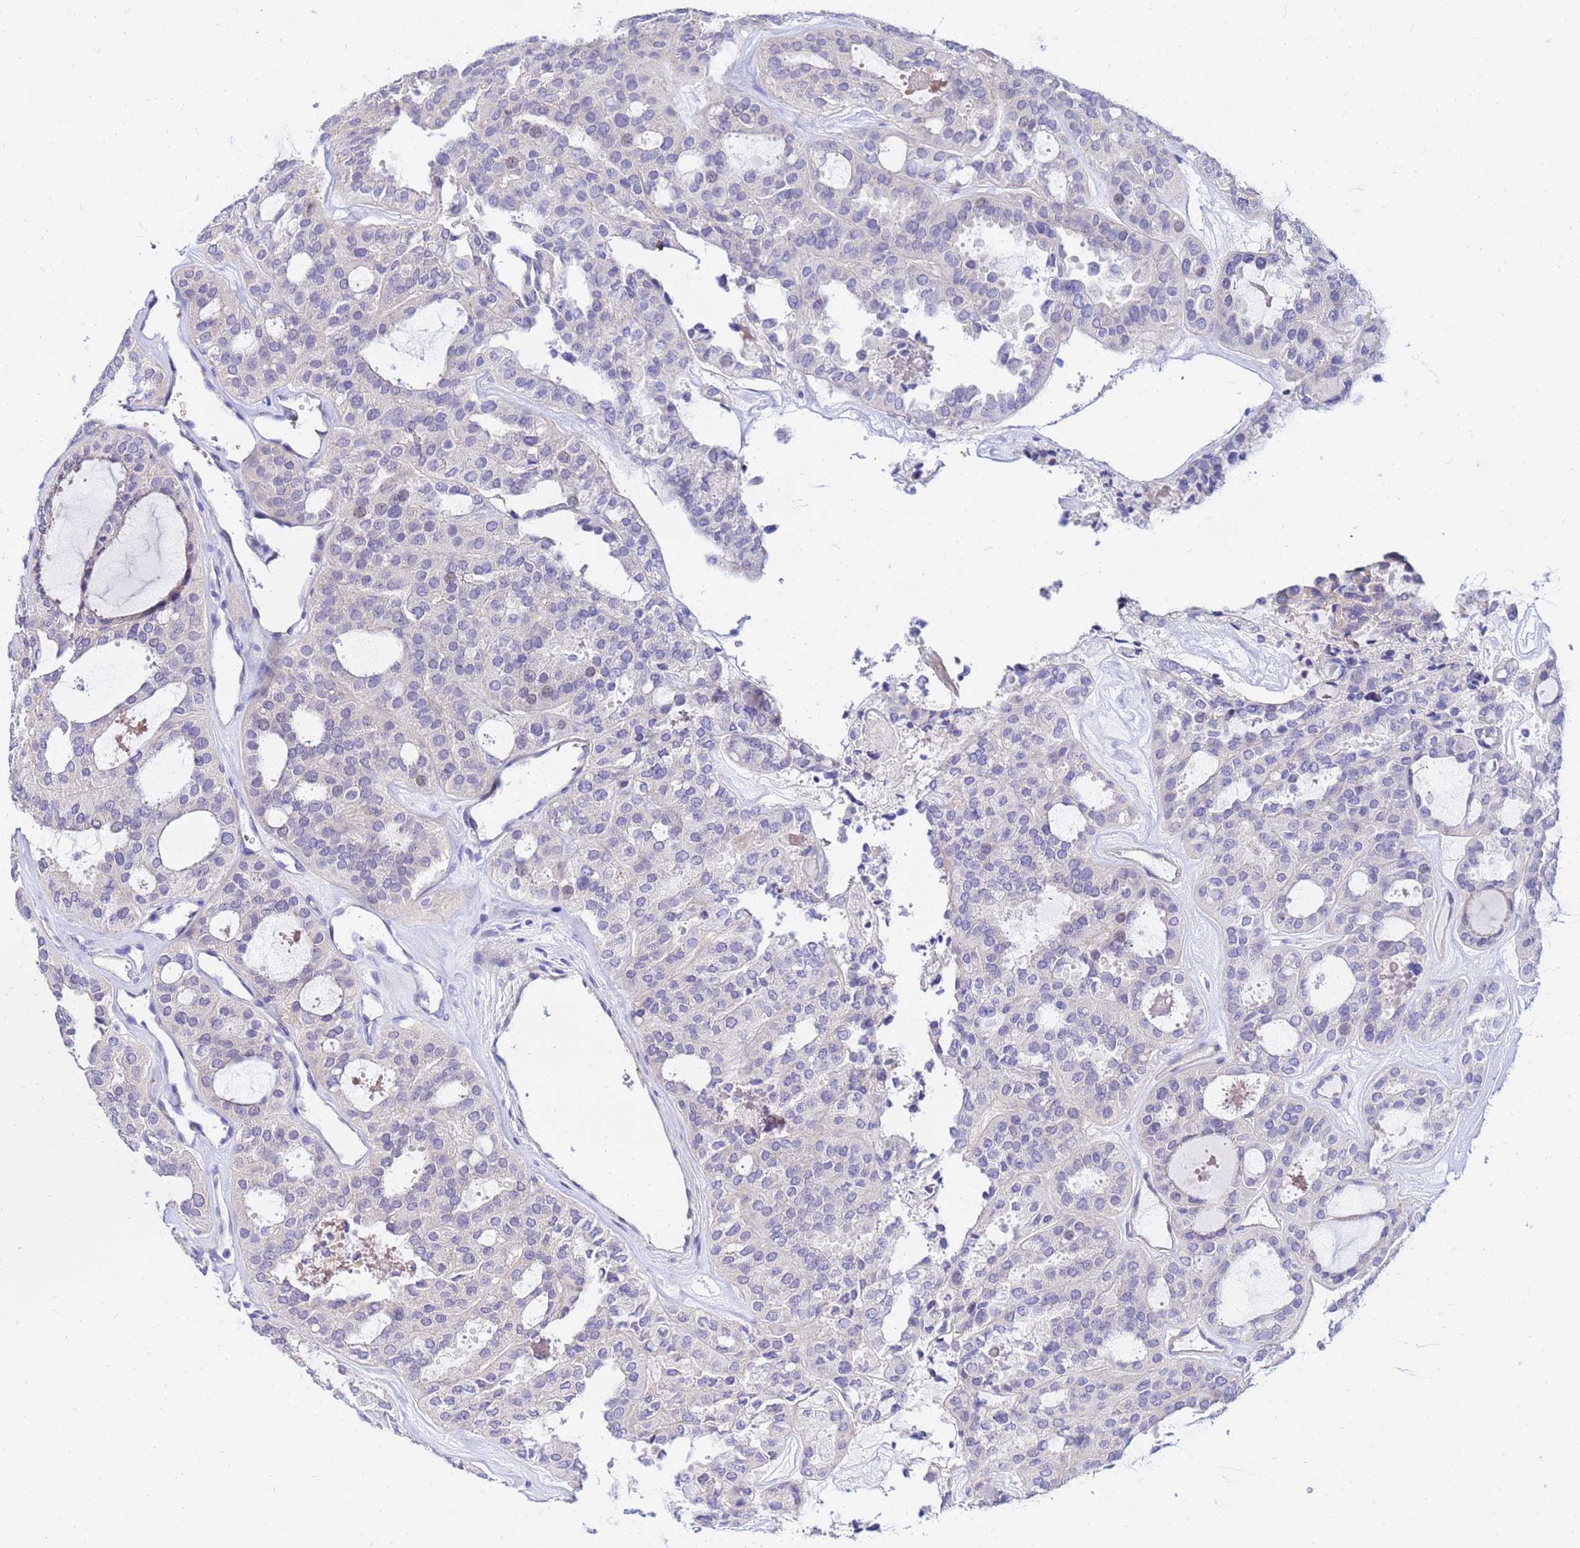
{"staining": {"intensity": "negative", "quantity": "none", "location": "none"}, "tissue": "thyroid cancer", "cell_type": "Tumor cells", "image_type": "cancer", "snomed": [{"axis": "morphology", "description": "Follicular adenoma carcinoma, NOS"}, {"axis": "topography", "description": "Thyroid gland"}], "caption": "Immunohistochemistry (IHC) image of neoplastic tissue: thyroid follicular adenoma carcinoma stained with DAB (3,3'-diaminobenzidine) exhibits no significant protein positivity in tumor cells.", "gene": "HERC5", "patient": {"sex": "male", "age": 75}}